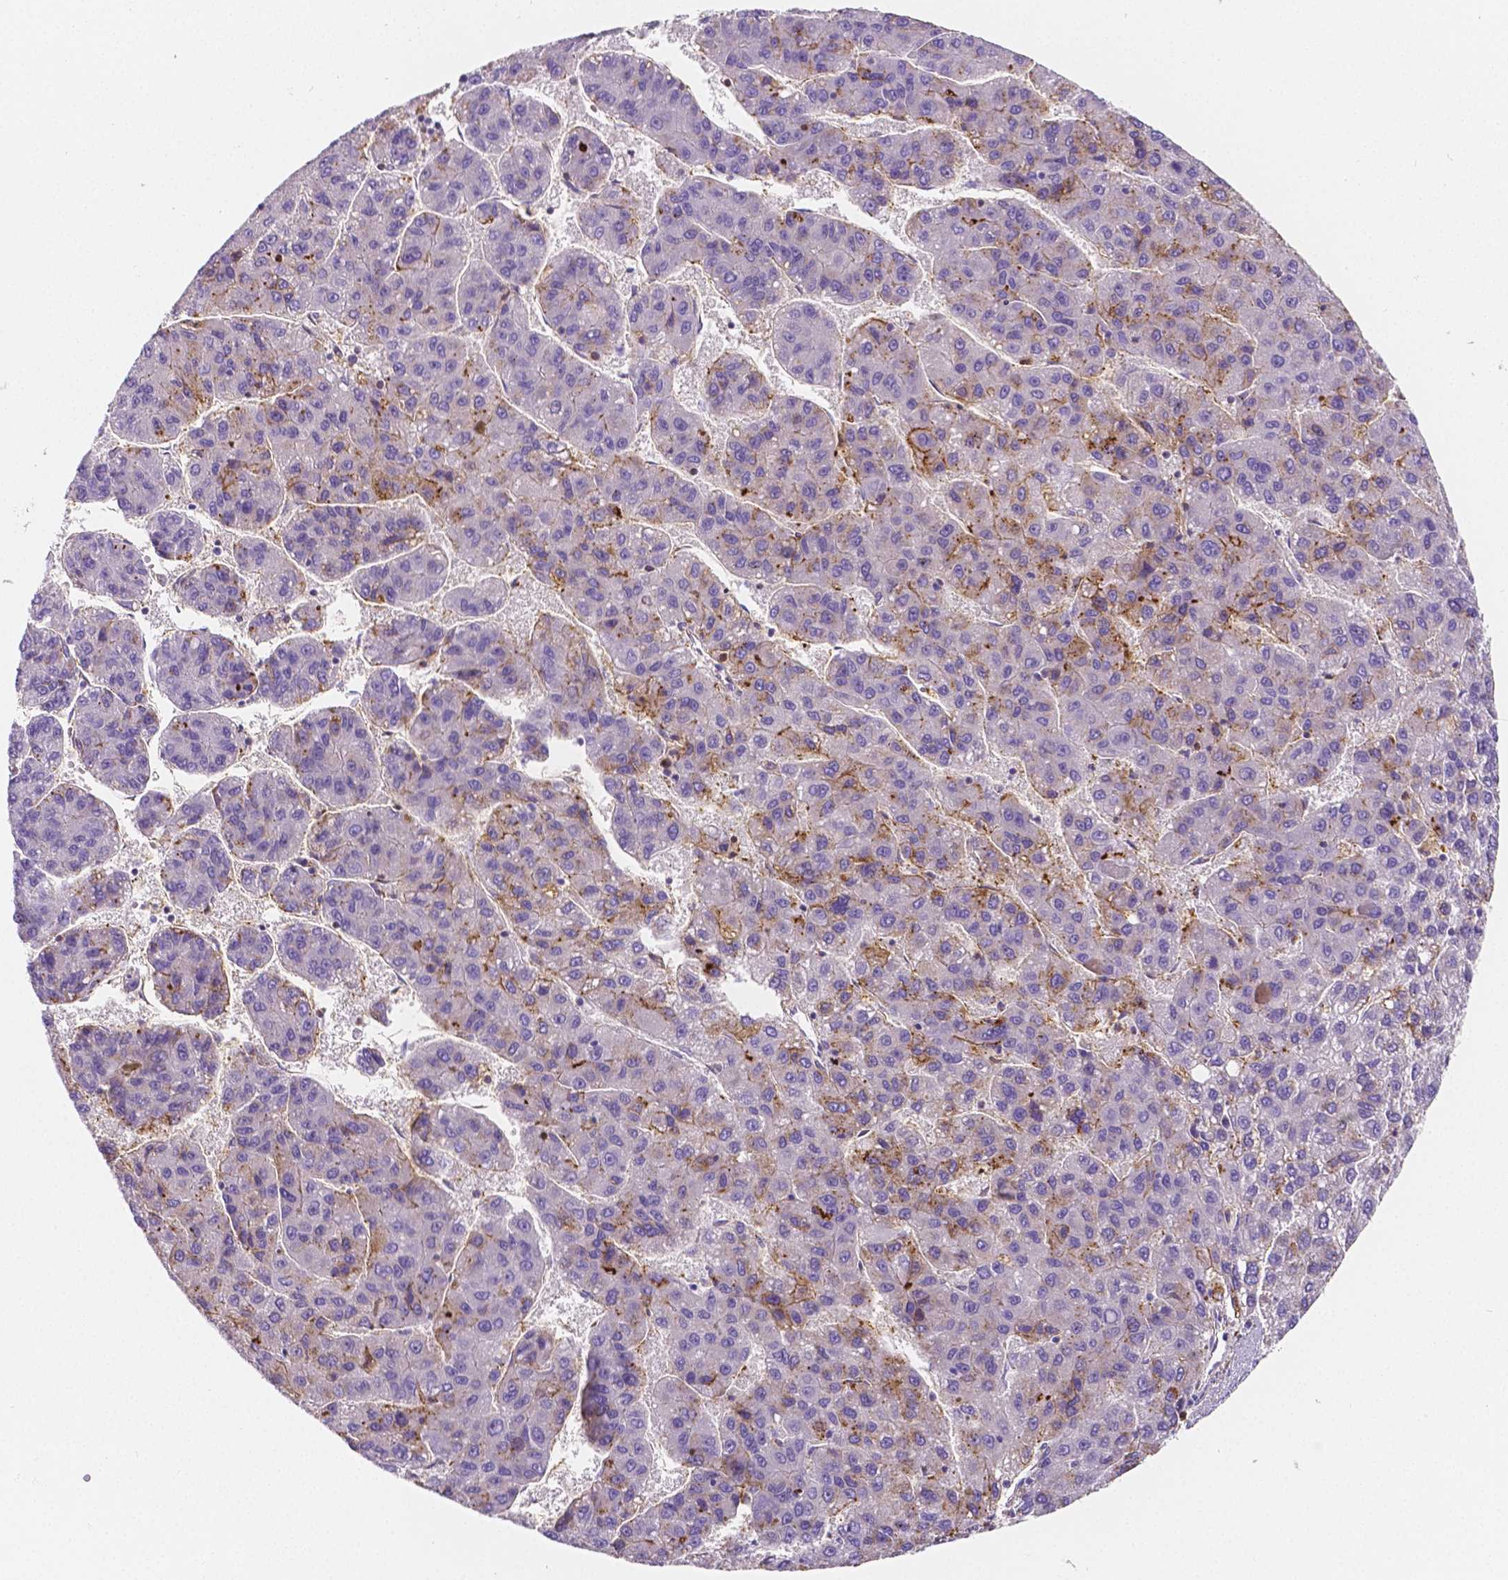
{"staining": {"intensity": "moderate", "quantity": "<25%", "location": "cytoplasmic/membranous"}, "tissue": "liver cancer", "cell_type": "Tumor cells", "image_type": "cancer", "snomed": [{"axis": "morphology", "description": "Carcinoma, Hepatocellular, NOS"}, {"axis": "topography", "description": "Liver"}], "caption": "Immunohistochemical staining of liver cancer (hepatocellular carcinoma) displays low levels of moderate cytoplasmic/membranous expression in about <25% of tumor cells. The staining was performed using DAB (3,3'-diaminobenzidine), with brown indicating positive protein expression. Nuclei are stained blue with hematoxylin.", "gene": "GABRD", "patient": {"sex": "female", "age": 82}}